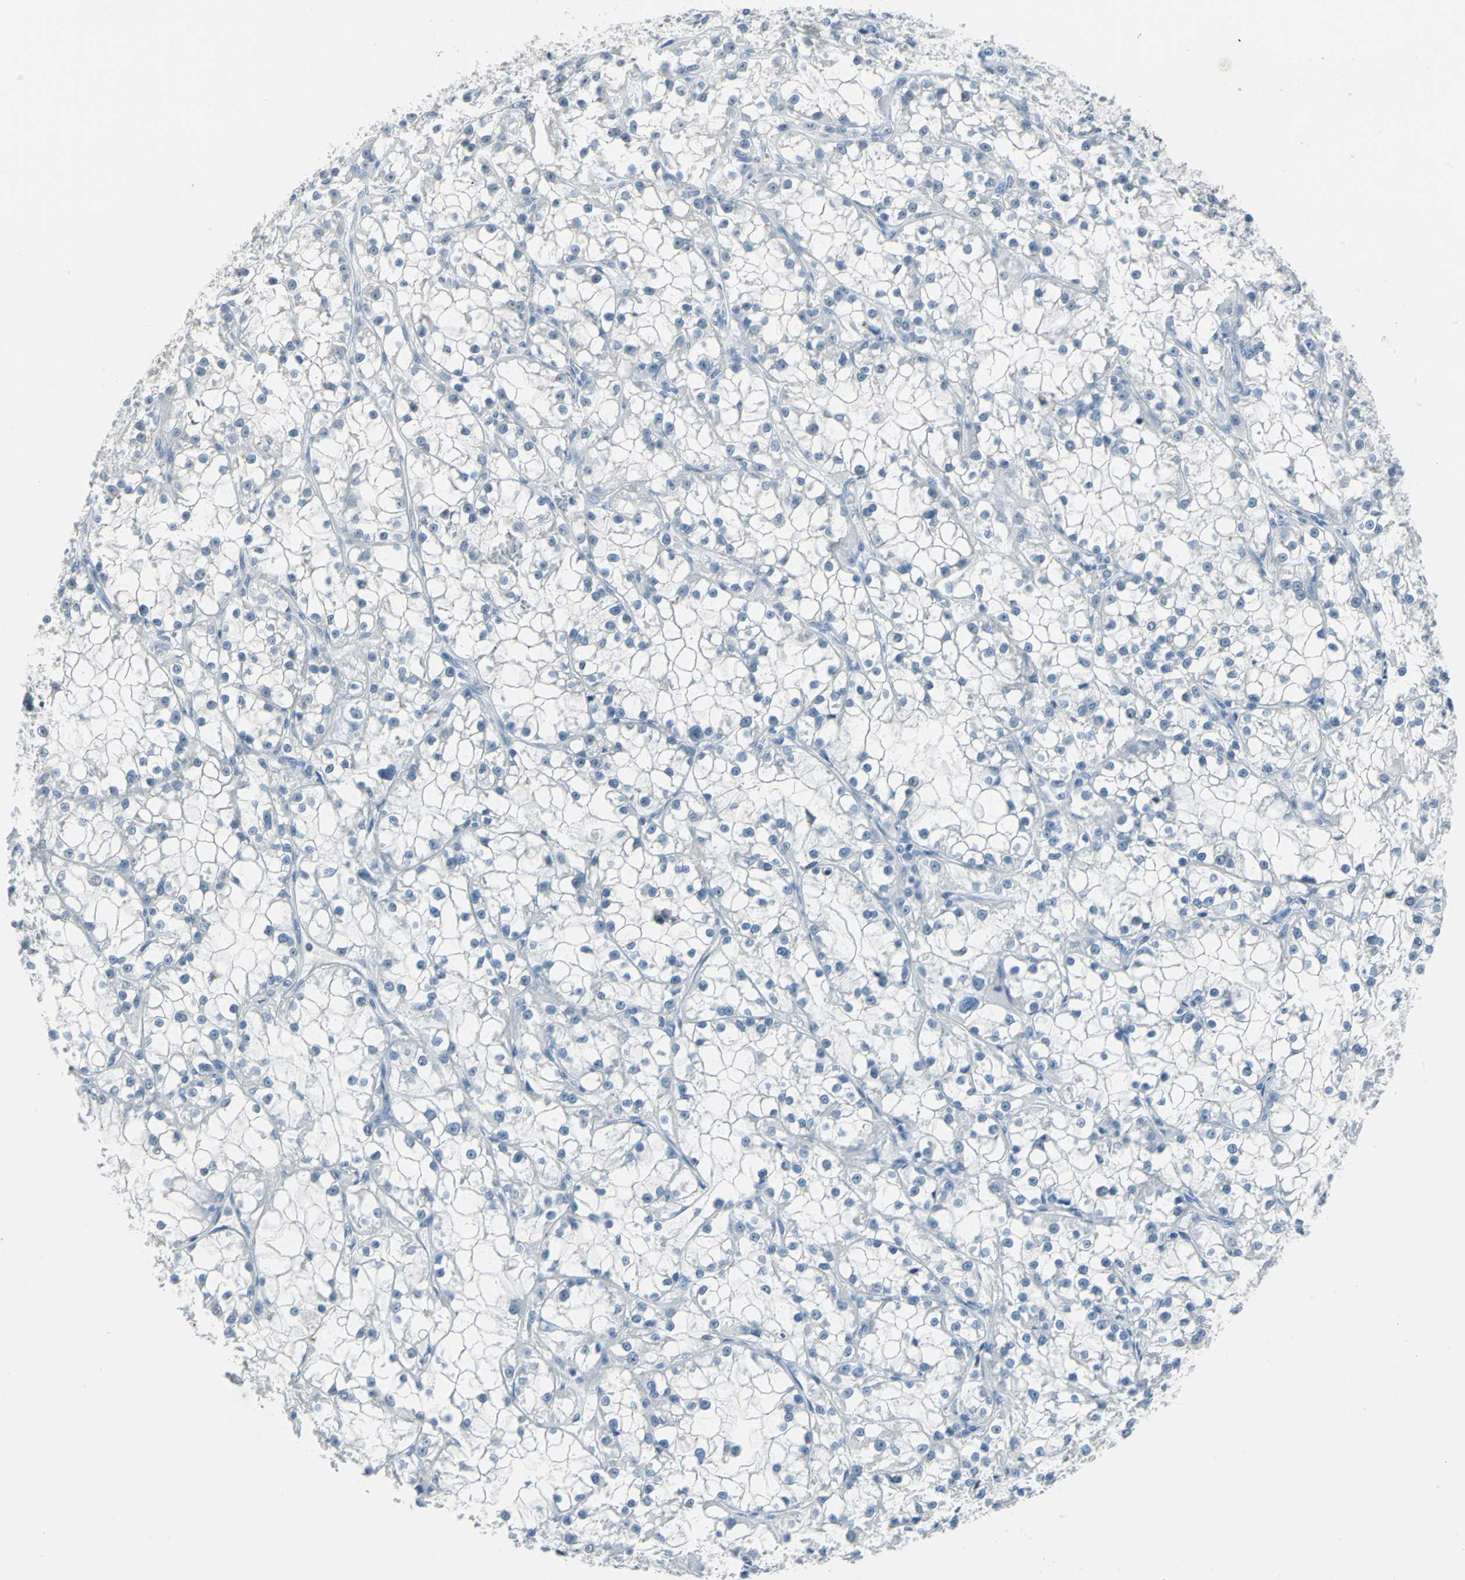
{"staining": {"intensity": "negative", "quantity": "none", "location": "none"}, "tissue": "renal cancer", "cell_type": "Tumor cells", "image_type": "cancer", "snomed": [{"axis": "morphology", "description": "Adenocarcinoma, NOS"}, {"axis": "topography", "description": "Kidney"}], "caption": "The micrograph displays no significant positivity in tumor cells of renal cancer (adenocarcinoma).", "gene": "MUC4", "patient": {"sex": "female", "age": 52}}